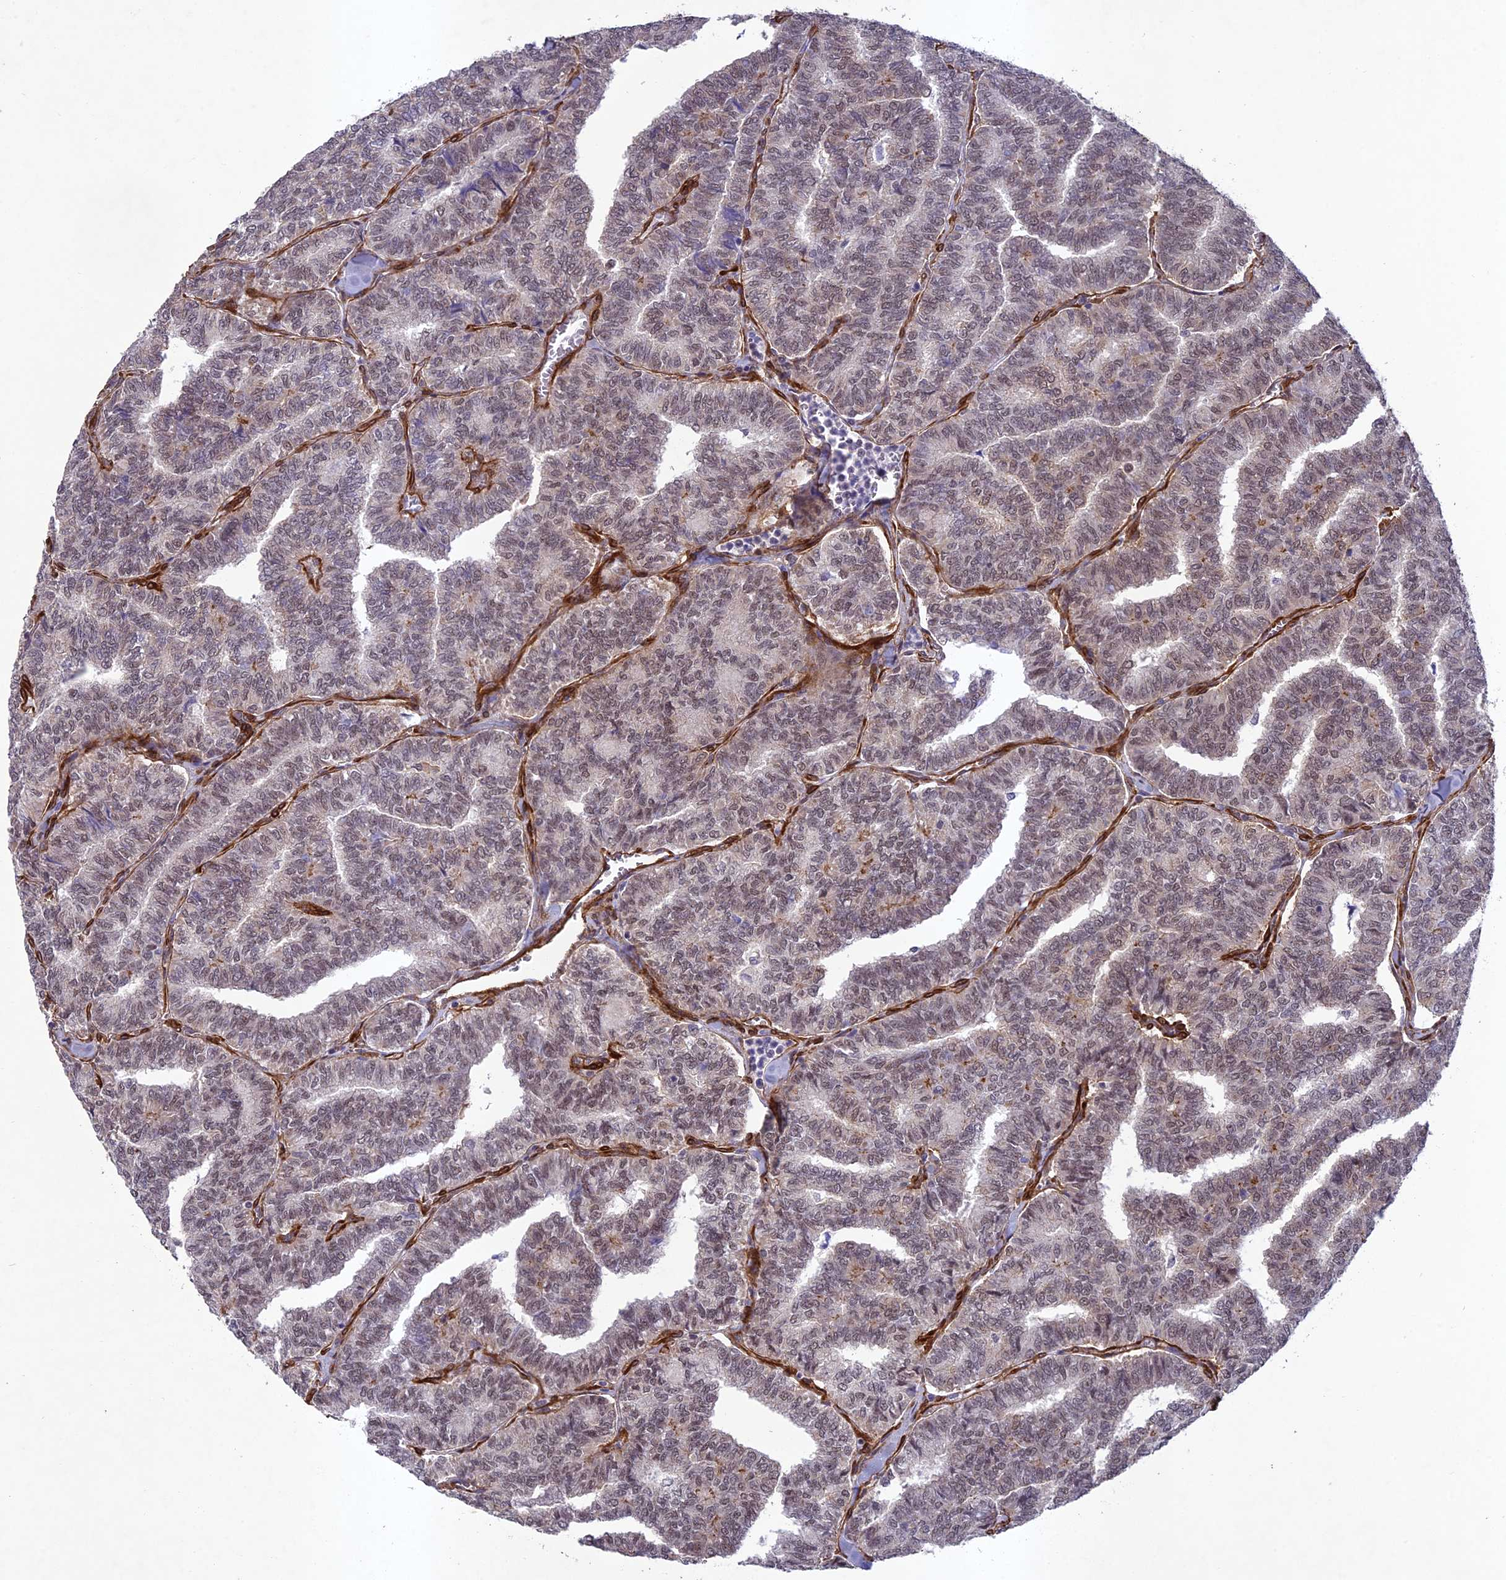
{"staining": {"intensity": "weak", "quantity": "25%-75%", "location": "nuclear"}, "tissue": "thyroid cancer", "cell_type": "Tumor cells", "image_type": "cancer", "snomed": [{"axis": "morphology", "description": "Papillary adenocarcinoma, NOS"}, {"axis": "topography", "description": "Thyroid gland"}], "caption": "This micrograph exhibits thyroid cancer (papillary adenocarcinoma) stained with immunohistochemistry (IHC) to label a protein in brown. The nuclear of tumor cells show weak positivity for the protein. Nuclei are counter-stained blue.", "gene": "TNS1", "patient": {"sex": "female", "age": 35}}